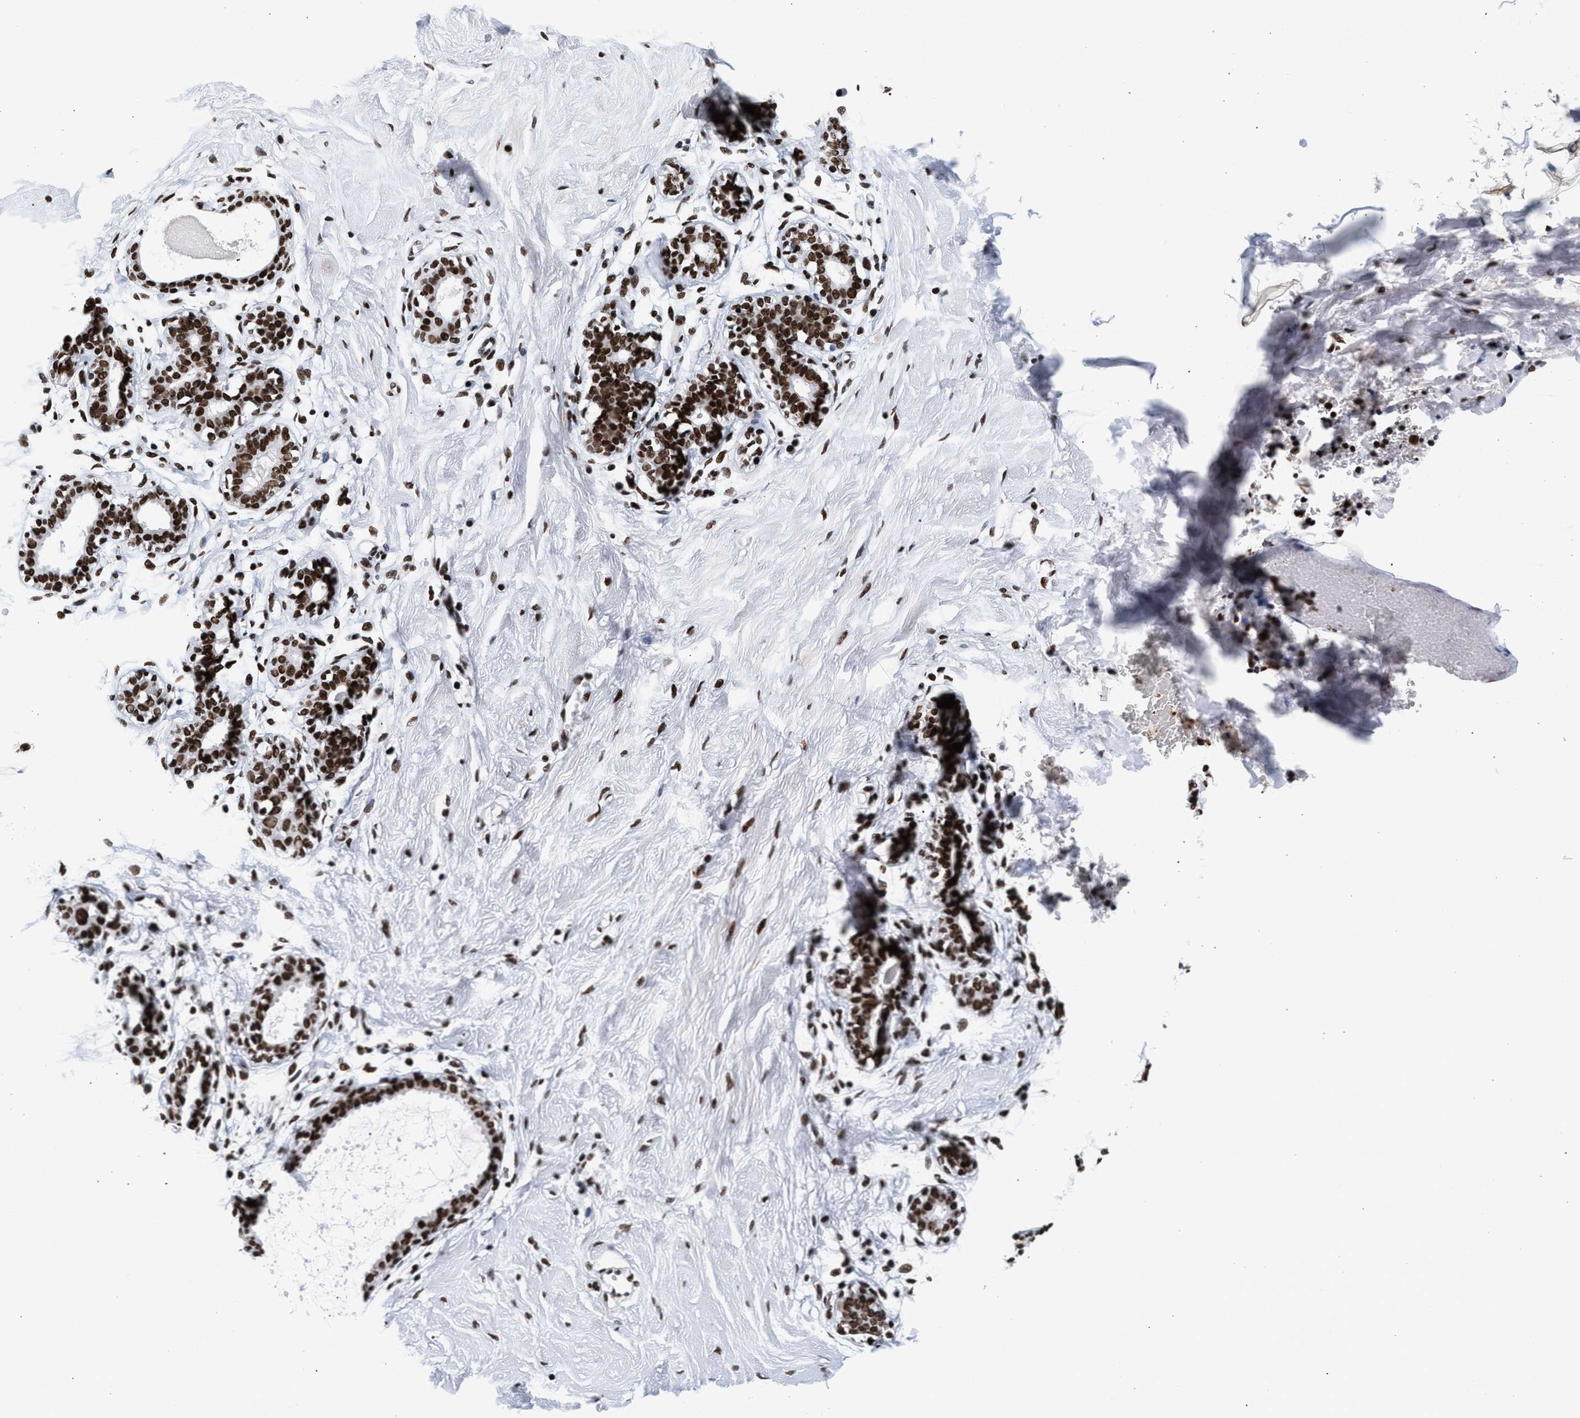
{"staining": {"intensity": "moderate", "quantity": ">75%", "location": "nuclear"}, "tissue": "breast", "cell_type": "Adipocytes", "image_type": "normal", "snomed": [{"axis": "morphology", "description": "Normal tissue, NOS"}, {"axis": "topography", "description": "Breast"}], "caption": "Protein positivity by immunohistochemistry demonstrates moderate nuclear expression in about >75% of adipocytes in benign breast.", "gene": "RAD21", "patient": {"sex": "female", "age": 23}}